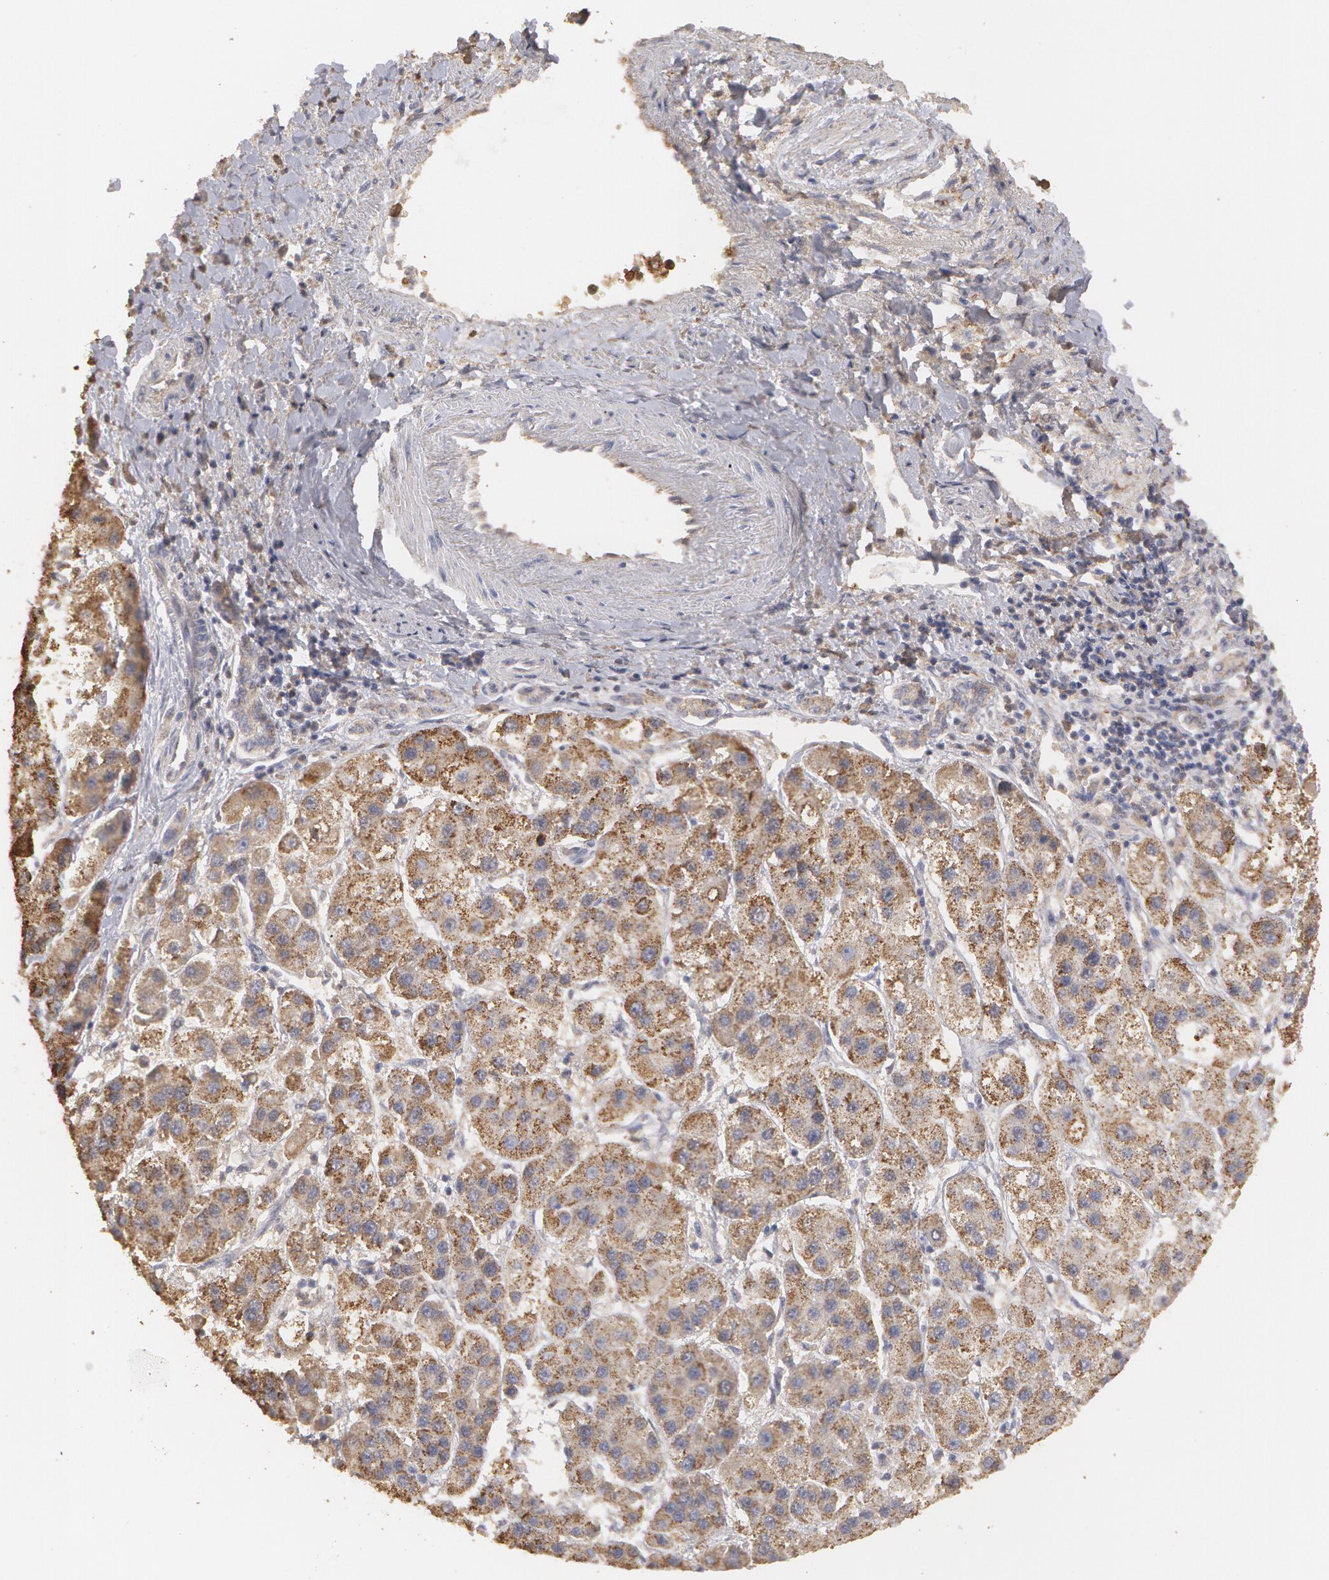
{"staining": {"intensity": "moderate", "quantity": ">75%", "location": "cytoplasmic/membranous"}, "tissue": "liver cancer", "cell_type": "Tumor cells", "image_type": "cancer", "snomed": [{"axis": "morphology", "description": "Carcinoma, Hepatocellular, NOS"}, {"axis": "topography", "description": "Liver"}], "caption": "IHC (DAB (3,3'-diaminobenzidine)) staining of human hepatocellular carcinoma (liver) exhibits moderate cytoplasmic/membranous protein expression in about >75% of tumor cells.", "gene": "CAT", "patient": {"sex": "female", "age": 85}}